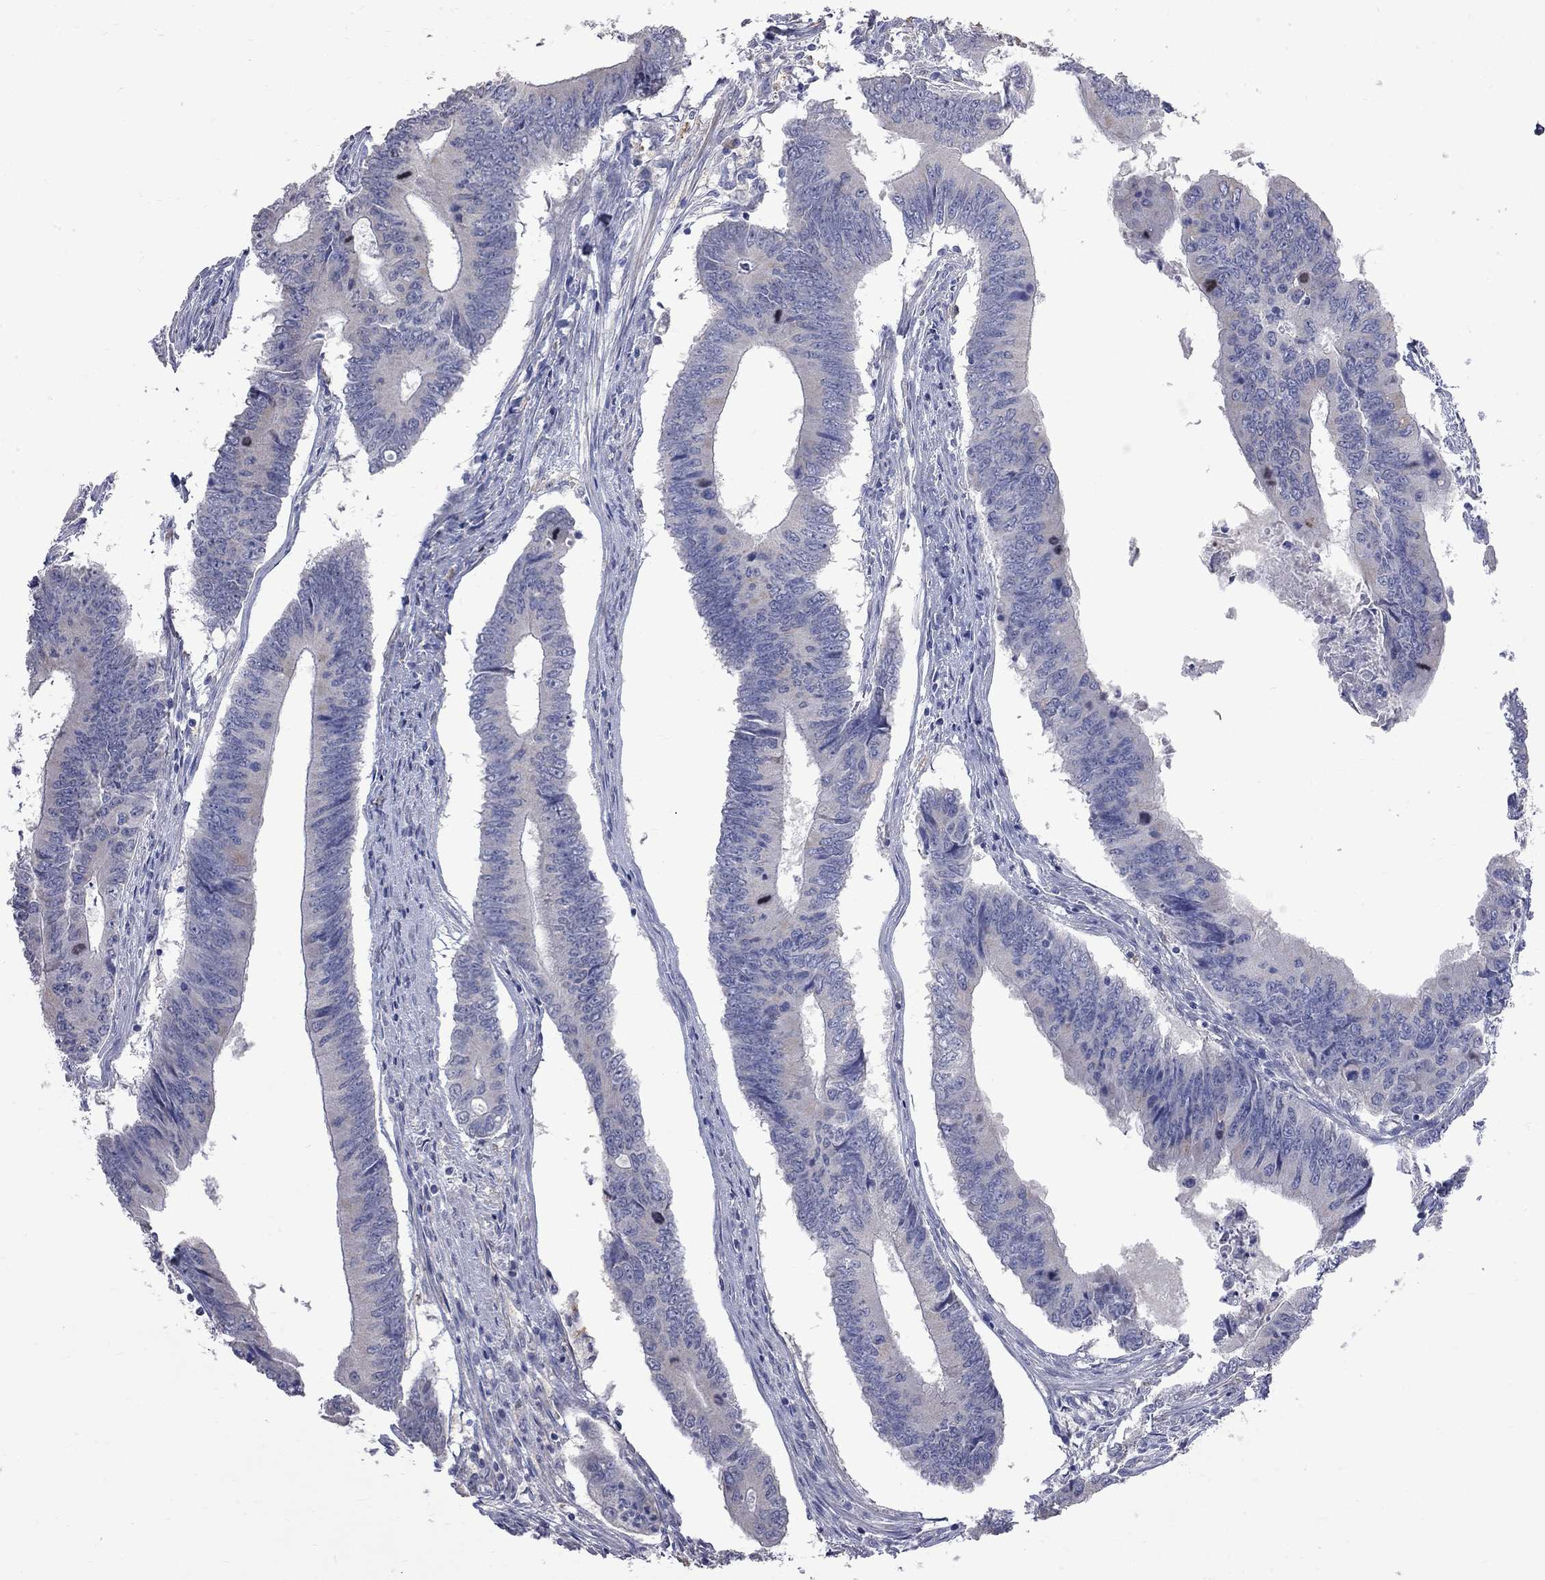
{"staining": {"intensity": "negative", "quantity": "none", "location": "none"}, "tissue": "colorectal cancer", "cell_type": "Tumor cells", "image_type": "cancer", "snomed": [{"axis": "morphology", "description": "Adenocarcinoma, NOS"}, {"axis": "topography", "description": "Colon"}], "caption": "Colorectal adenocarcinoma stained for a protein using IHC demonstrates no positivity tumor cells.", "gene": "CKAP2", "patient": {"sex": "male", "age": 53}}